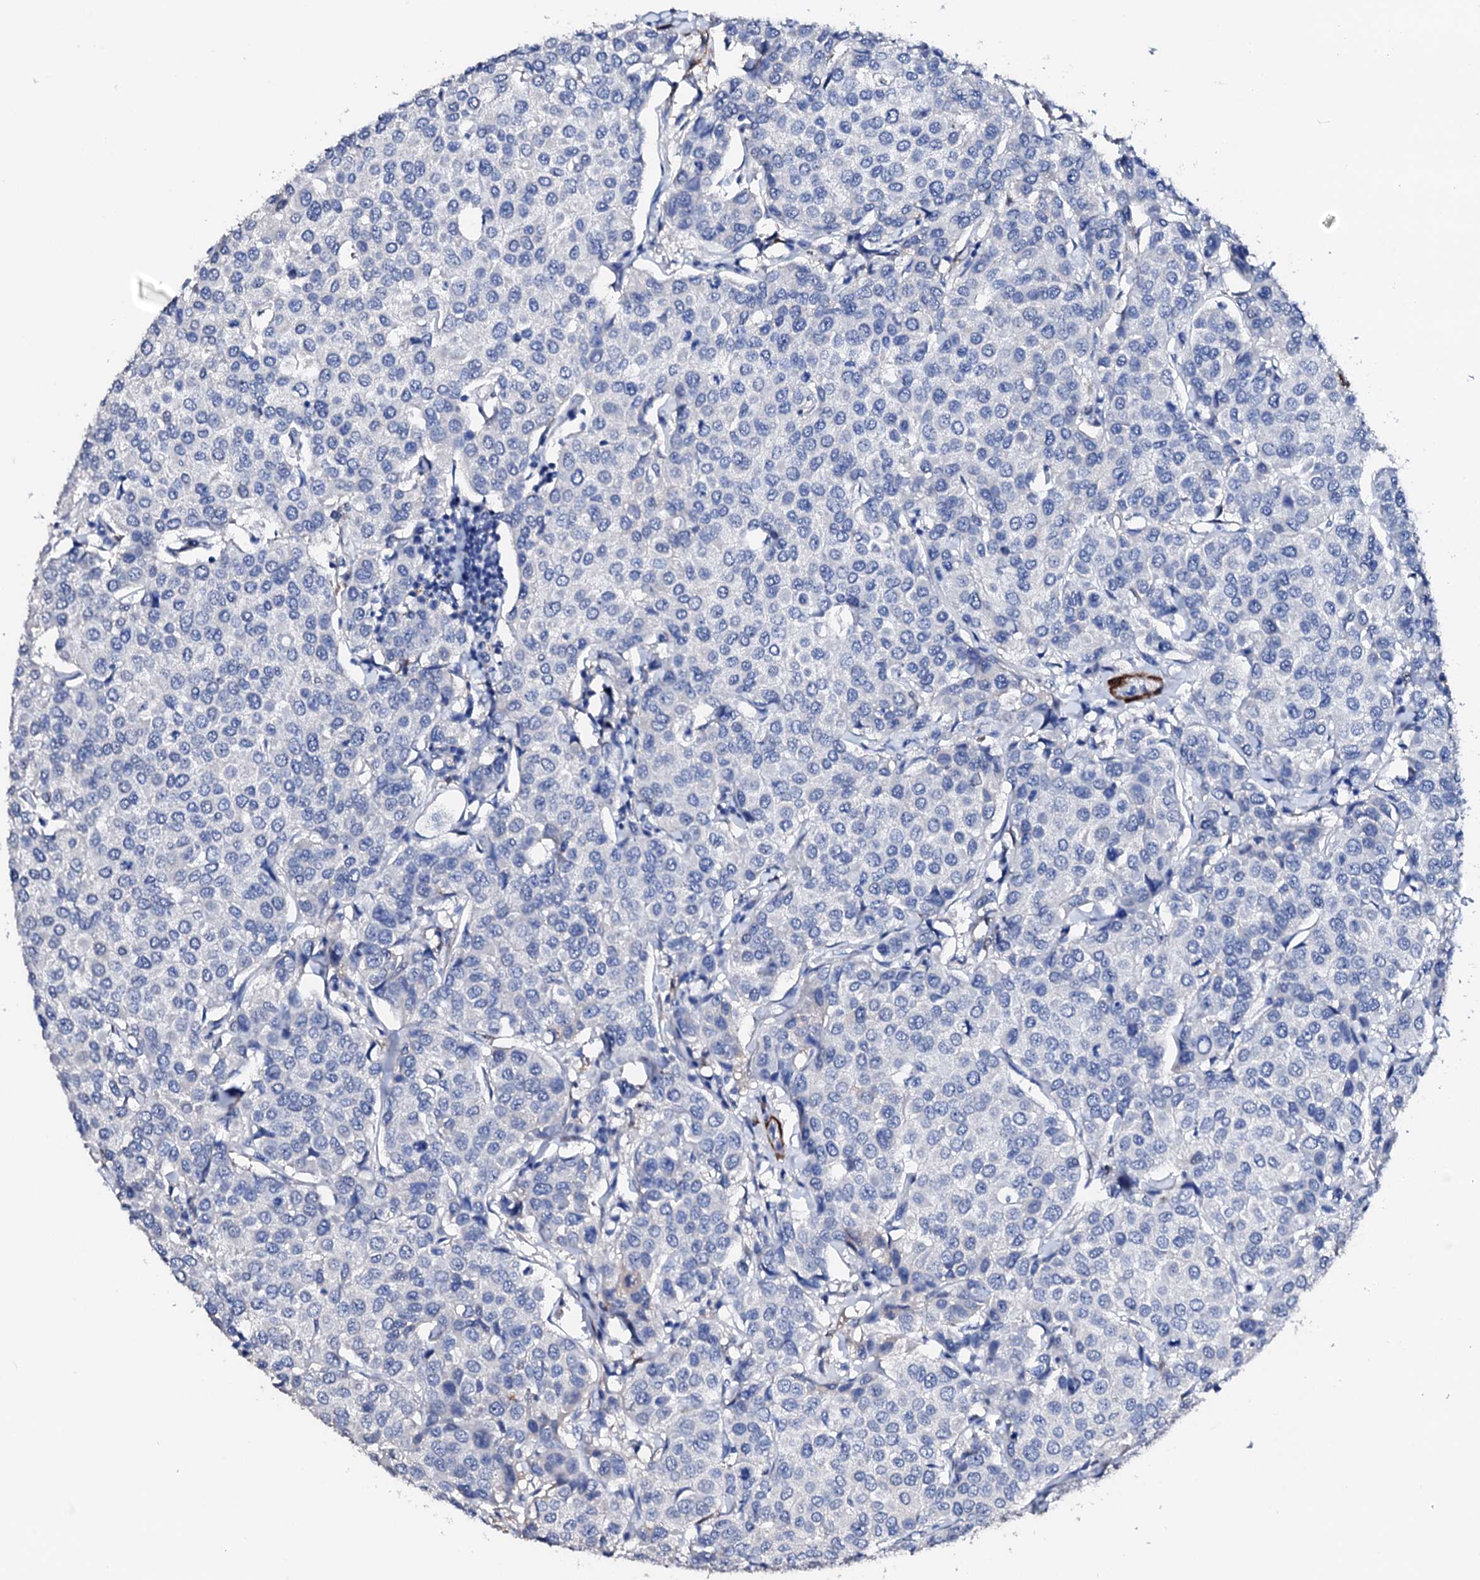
{"staining": {"intensity": "negative", "quantity": "none", "location": "none"}, "tissue": "breast cancer", "cell_type": "Tumor cells", "image_type": "cancer", "snomed": [{"axis": "morphology", "description": "Duct carcinoma"}, {"axis": "topography", "description": "Breast"}], "caption": "The photomicrograph shows no staining of tumor cells in breast cancer (infiltrating ductal carcinoma).", "gene": "NRIP2", "patient": {"sex": "female", "age": 55}}